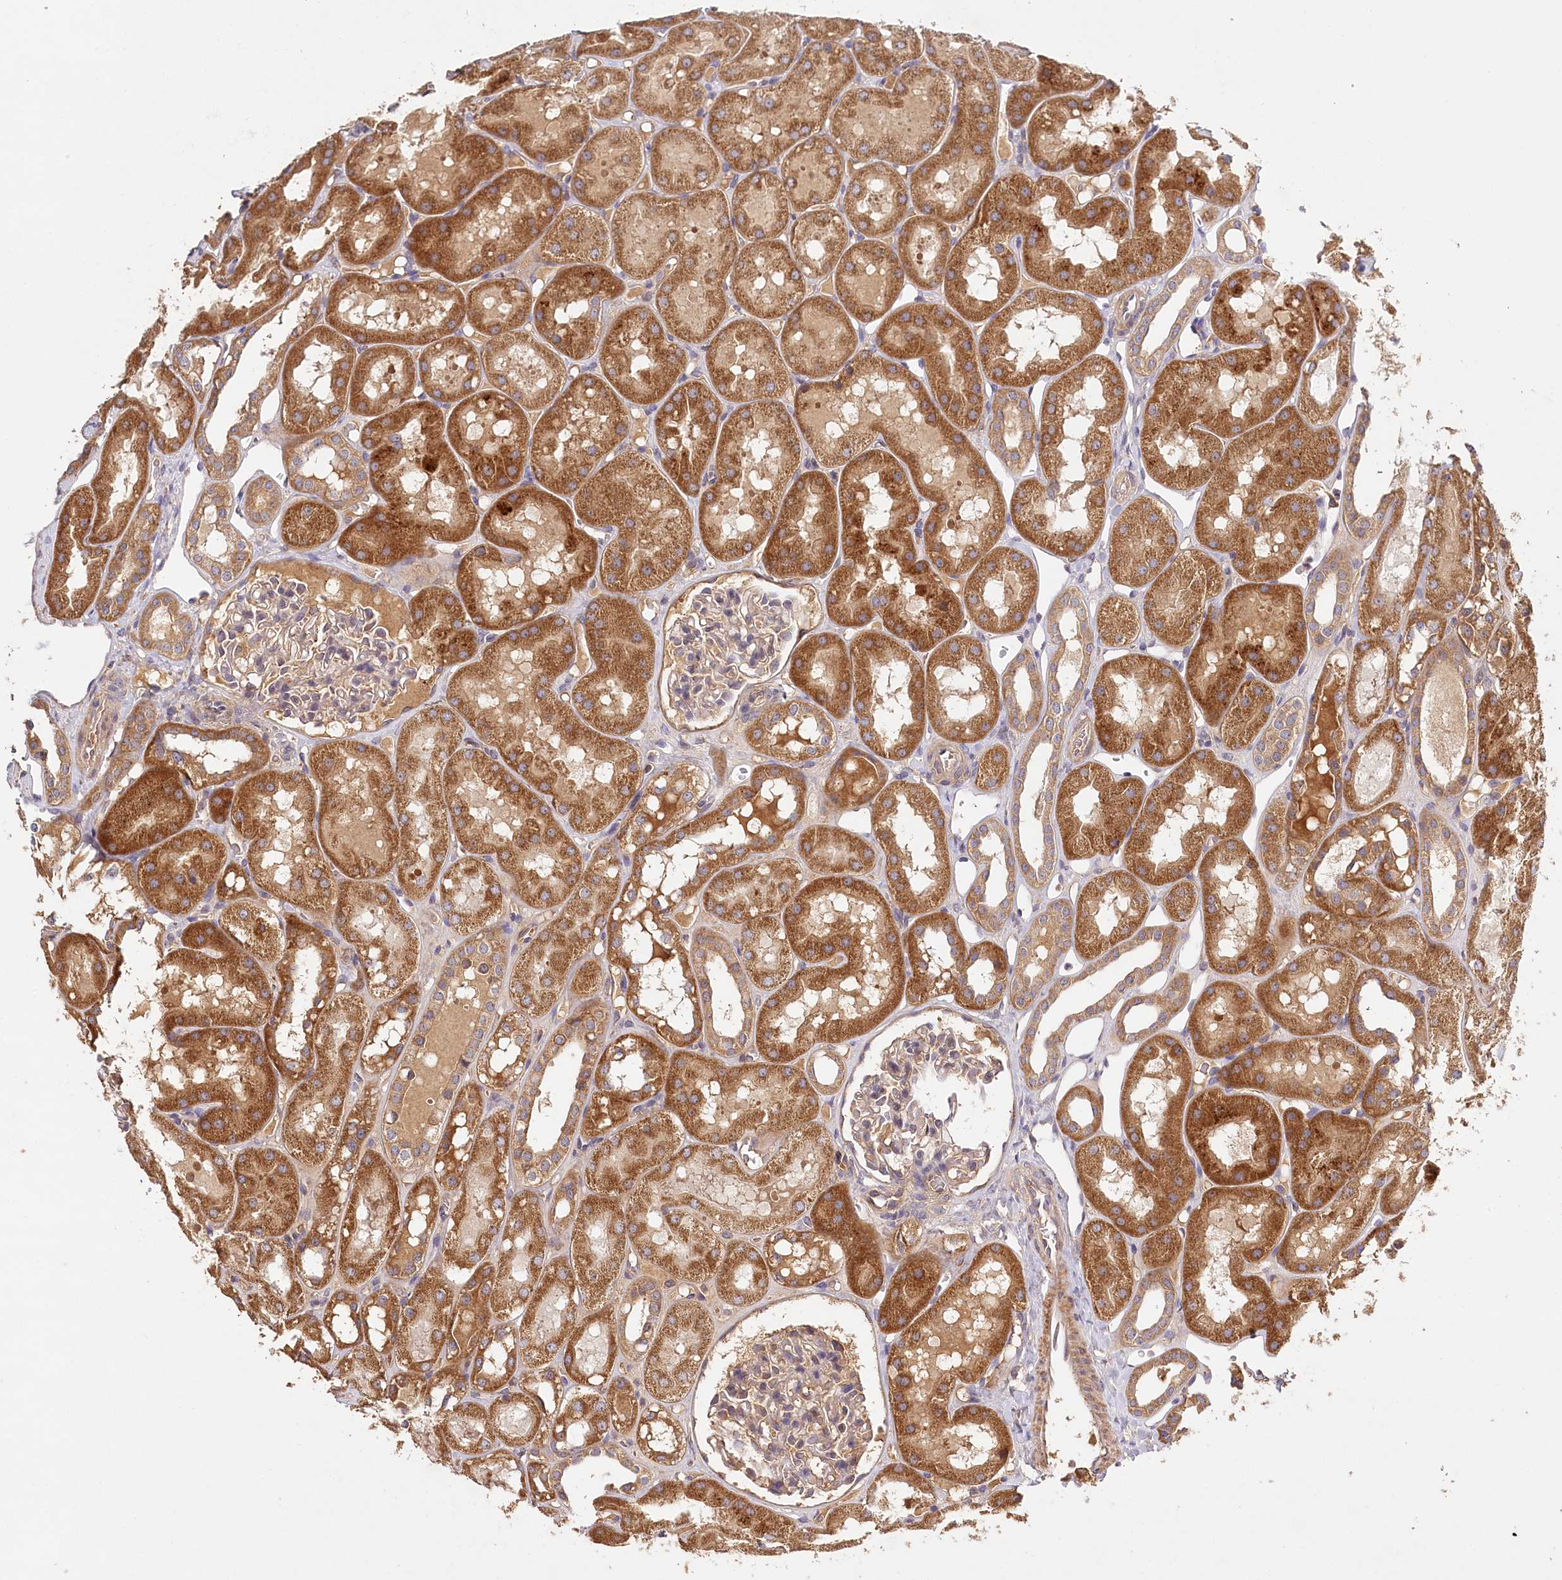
{"staining": {"intensity": "weak", "quantity": "25%-75%", "location": "cytoplasmic/membranous"}, "tissue": "kidney", "cell_type": "Cells in glomeruli", "image_type": "normal", "snomed": [{"axis": "morphology", "description": "Normal tissue, NOS"}, {"axis": "topography", "description": "Kidney"}, {"axis": "topography", "description": "Urinary bladder"}], "caption": "Protein expression analysis of benign kidney exhibits weak cytoplasmic/membranous expression in approximately 25%-75% of cells in glomeruli.", "gene": "LSS", "patient": {"sex": "male", "age": 16}}